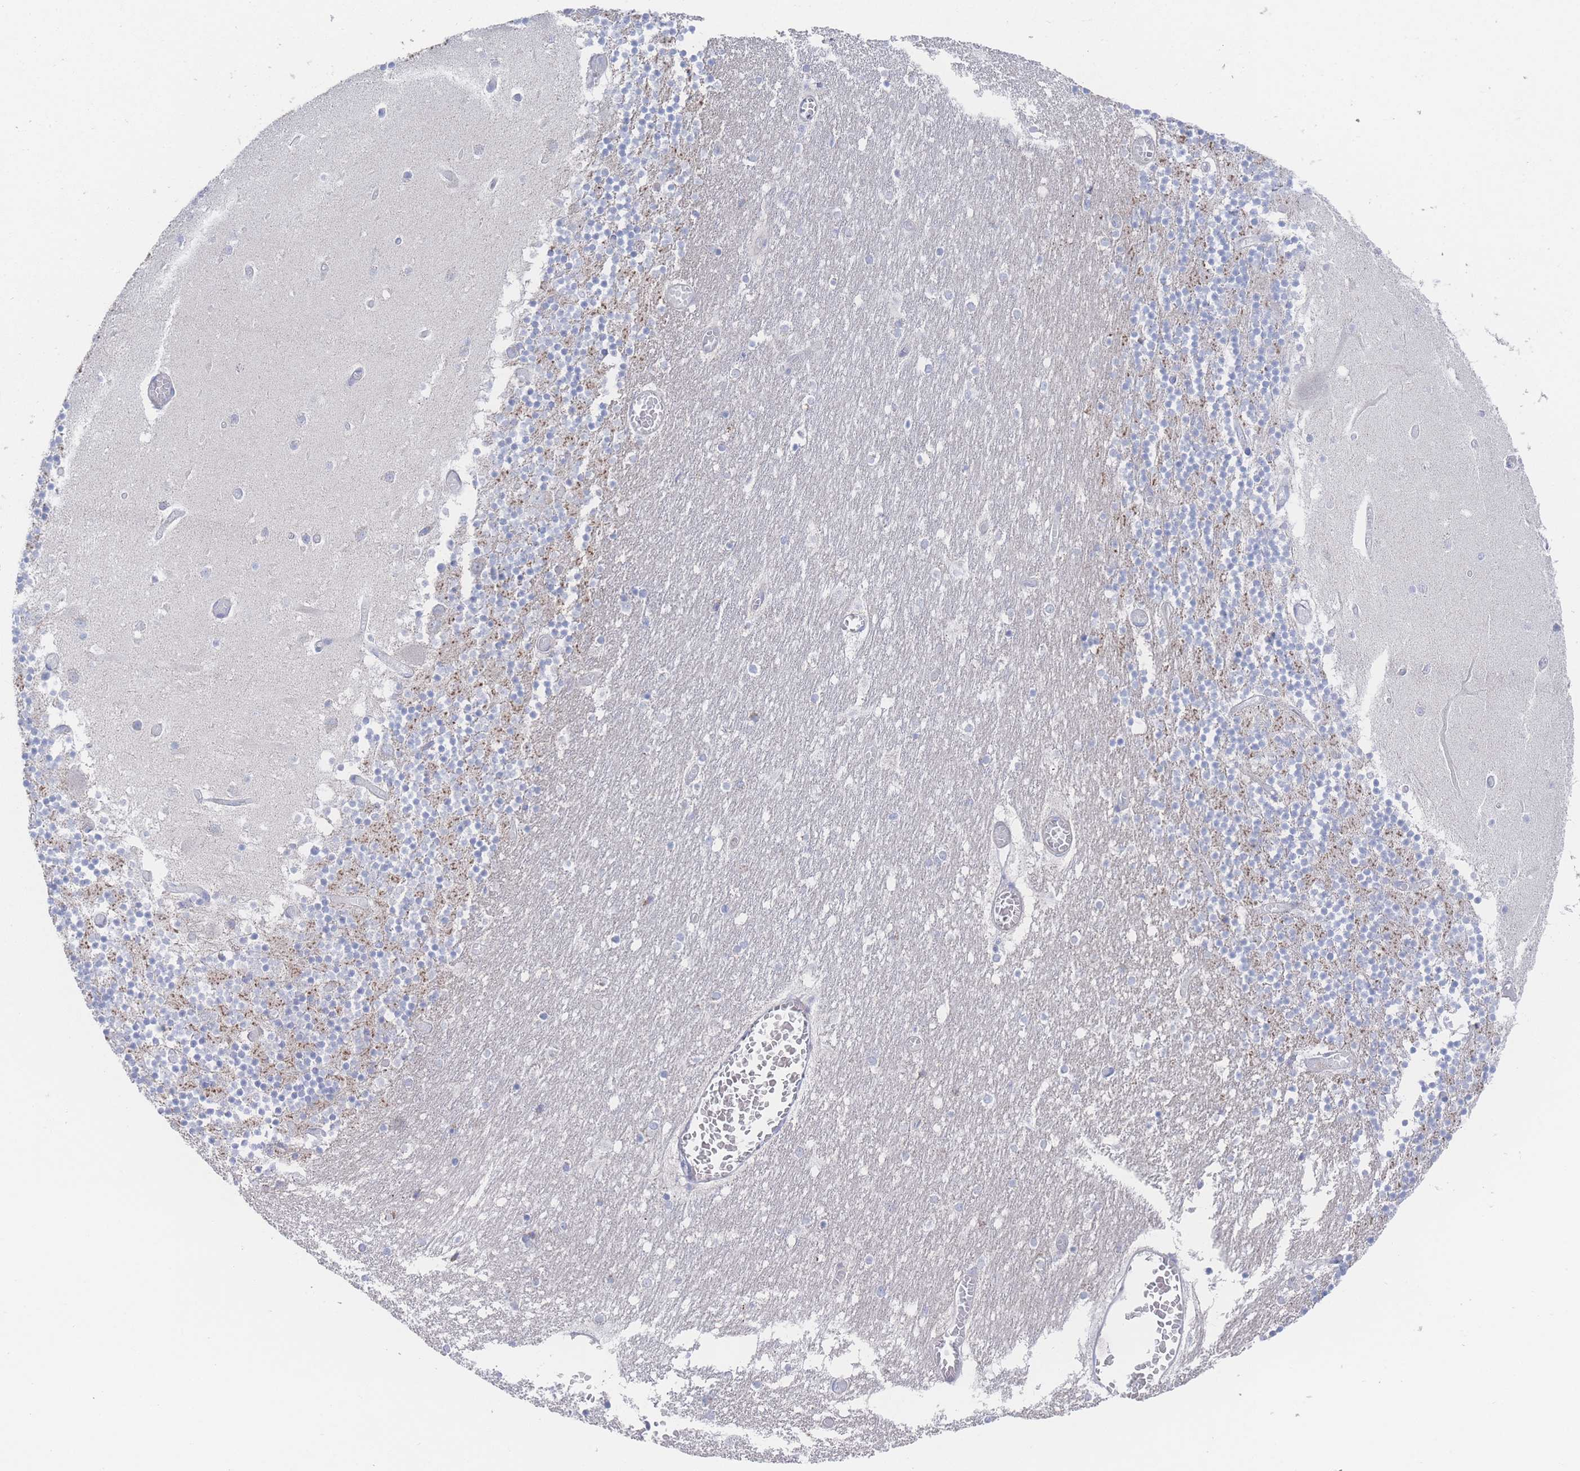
{"staining": {"intensity": "moderate", "quantity": "<25%", "location": "cytoplasmic/membranous"}, "tissue": "cerebellum", "cell_type": "Cells in granular layer", "image_type": "normal", "snomed": [{"axis": "morphology", "description": "Normal tissue, NOS"}, {"axis": "topography", "description": "Cerebellum"}], "caption": "DAB (3,3'-diaminobenzidine) immunohistochemical staining of unremarkable cerebellum demonstrates moderate cytoplasmic/membranous protein staining in about <25% of cells in granular layer.", "gene": "SNPH", "patient": {"sex": "female", "age": 28}}